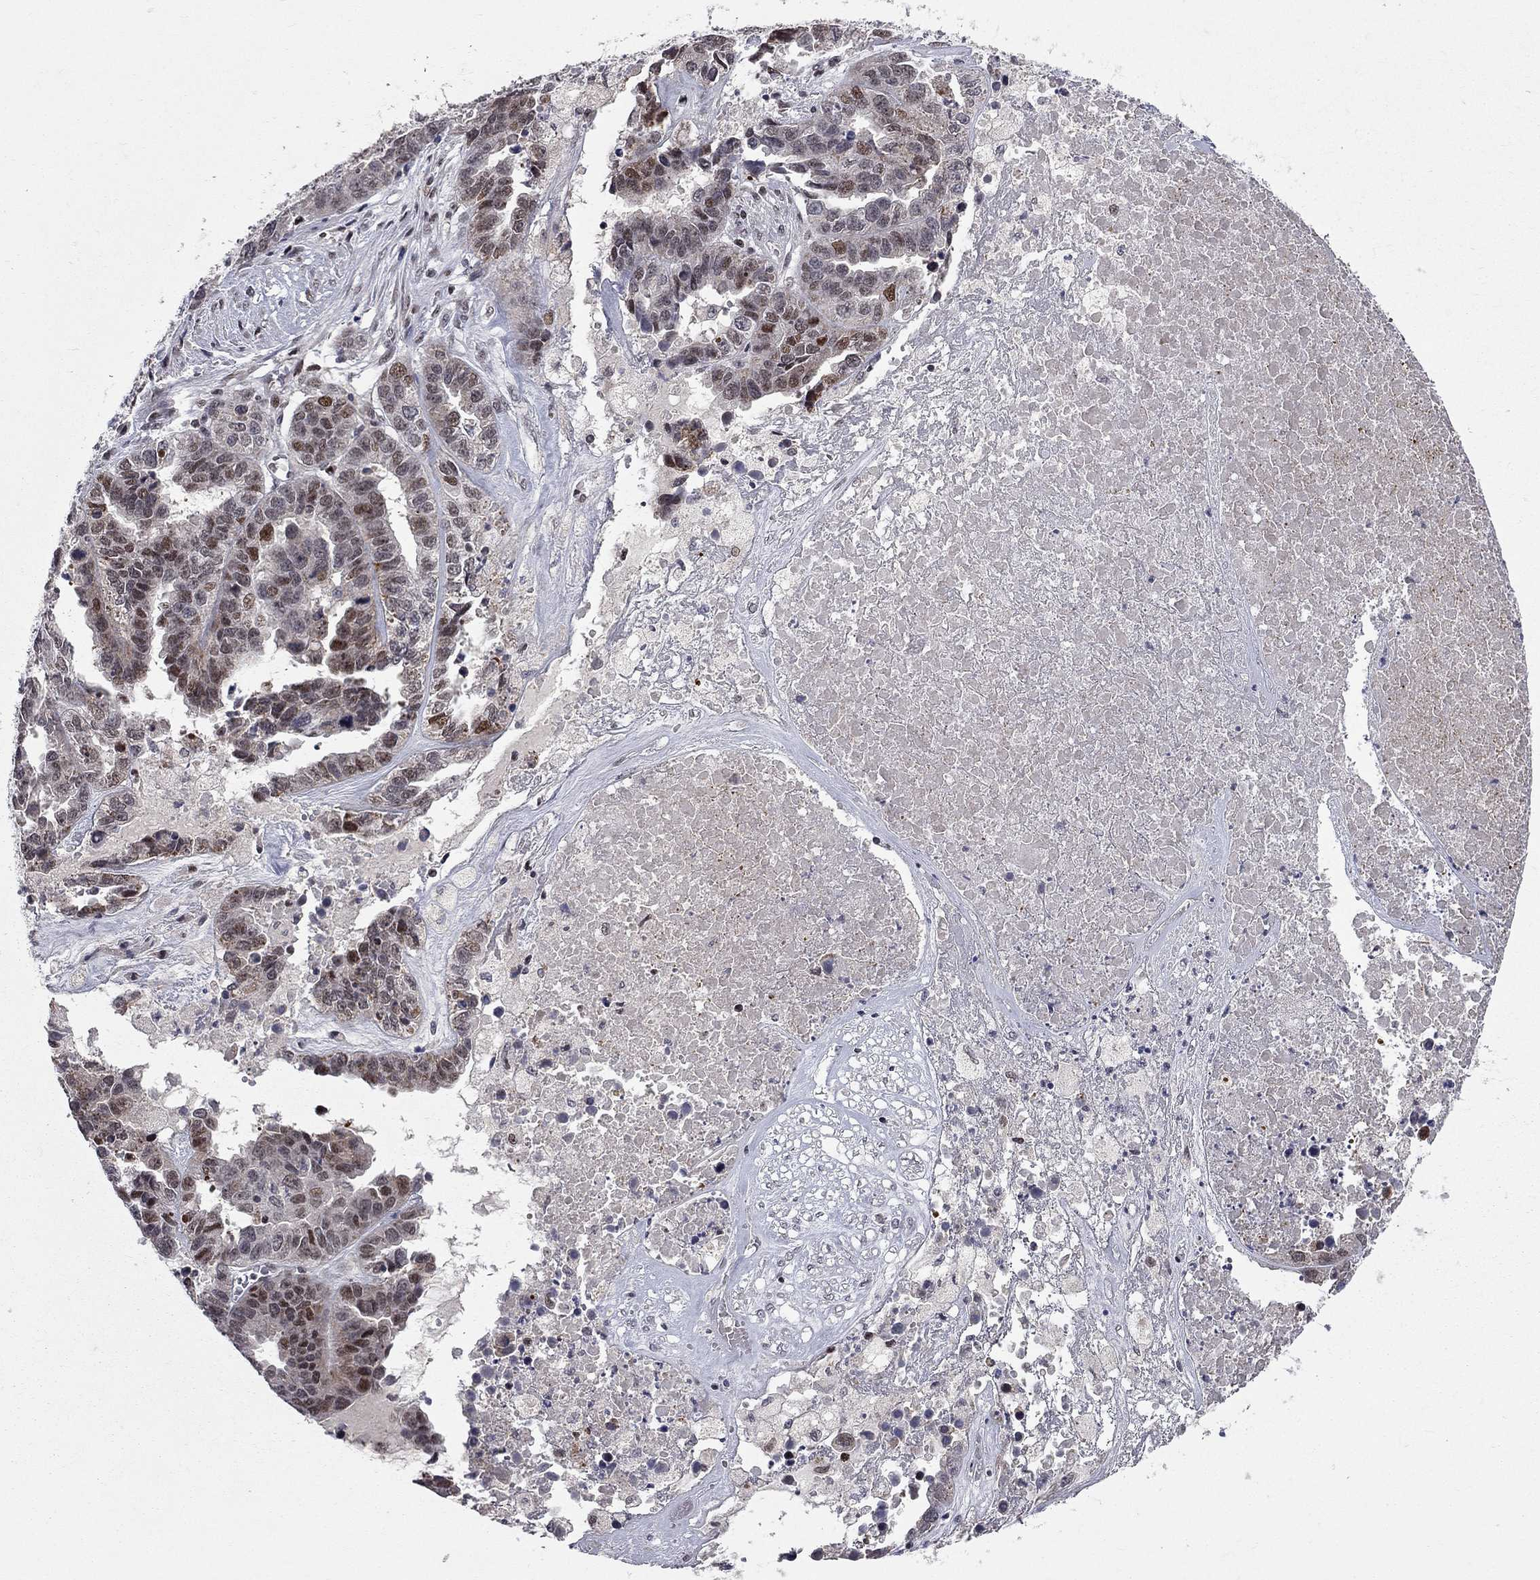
{"staining": {"intensity": "strong", "quantity": "<25%", "location": "nuclear"}, "tissue": "ovarian cancer", "cell_type": "Tumor cells", "image_type": "cancer", "snomed": [{"axis": "morphology", "description": "Cystadenocarcinoma, serous, NOS"}, {"axis": "topography", "description": "Ovary"}], "caption": "Strong nuclear protein staining is appreciated in approximately <25% of tumor cells in ovarian cancer.", "gene": "HDAC3", "patient": {"sex": "female", "age": 87}}